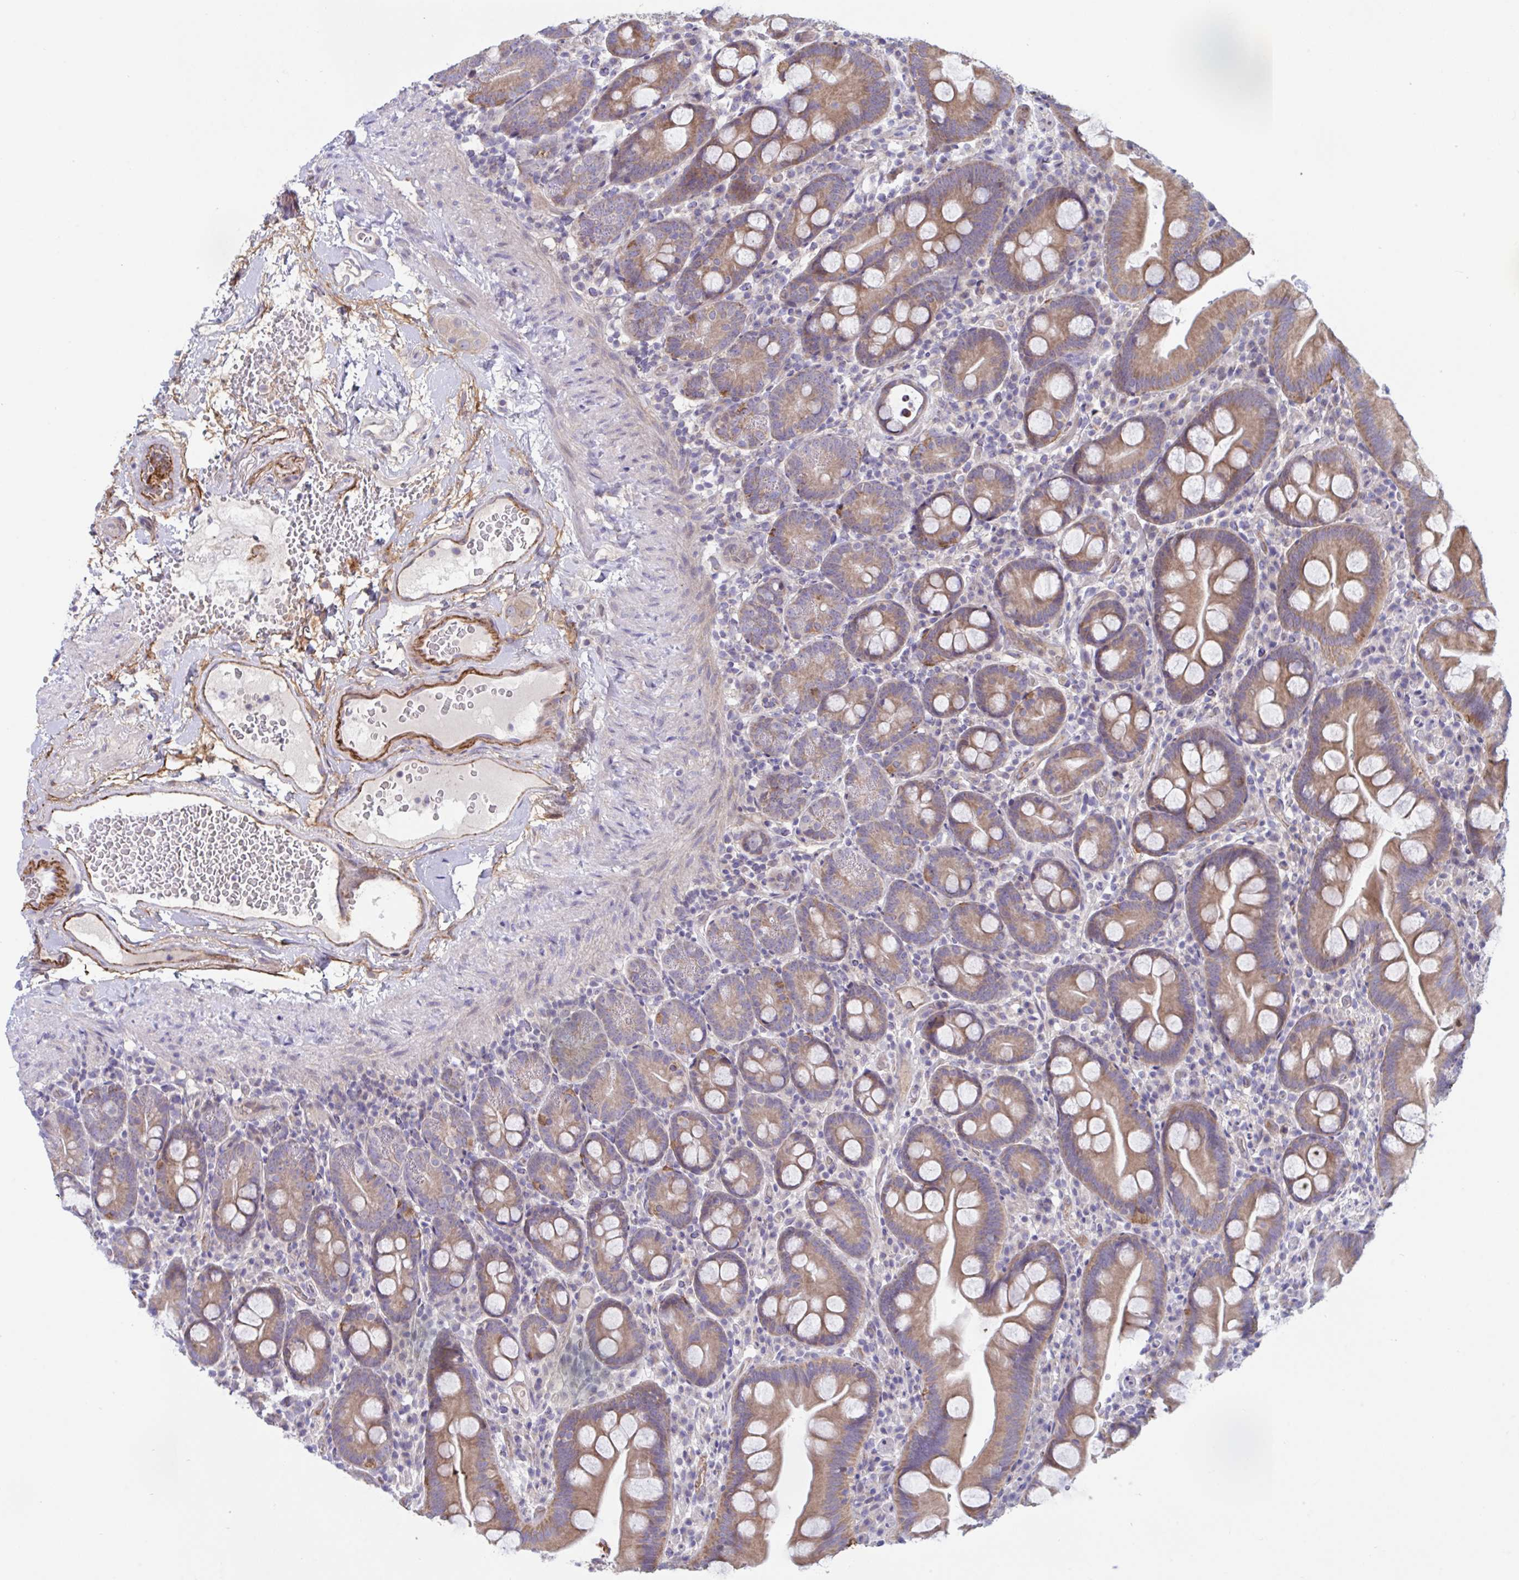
{"staining": {"intensity": "moderate", "quantity": ">75%", "location": "cytoplasmic/membranous"}, "tissue": "small intestine", "cell_type": "Glandular cells", "image_type": "normal", "snomed": [{"axis": "morphology", "description": "Normal tissue, NOS"}, {"axis": "topography", "description": "Small intestine"}], "caption": "Benign small intestine exhibits moderate cytoplasmic/membranous positivity in approximately >75% of glandular cells, visualized by immunohistochemistry. (DAB (3,3'-diaminobenzidine) IHC, brown staining for protein, blue staining for nuclei).", "gene": "IL37", "patient": {"sex": "female", "age": 68}}